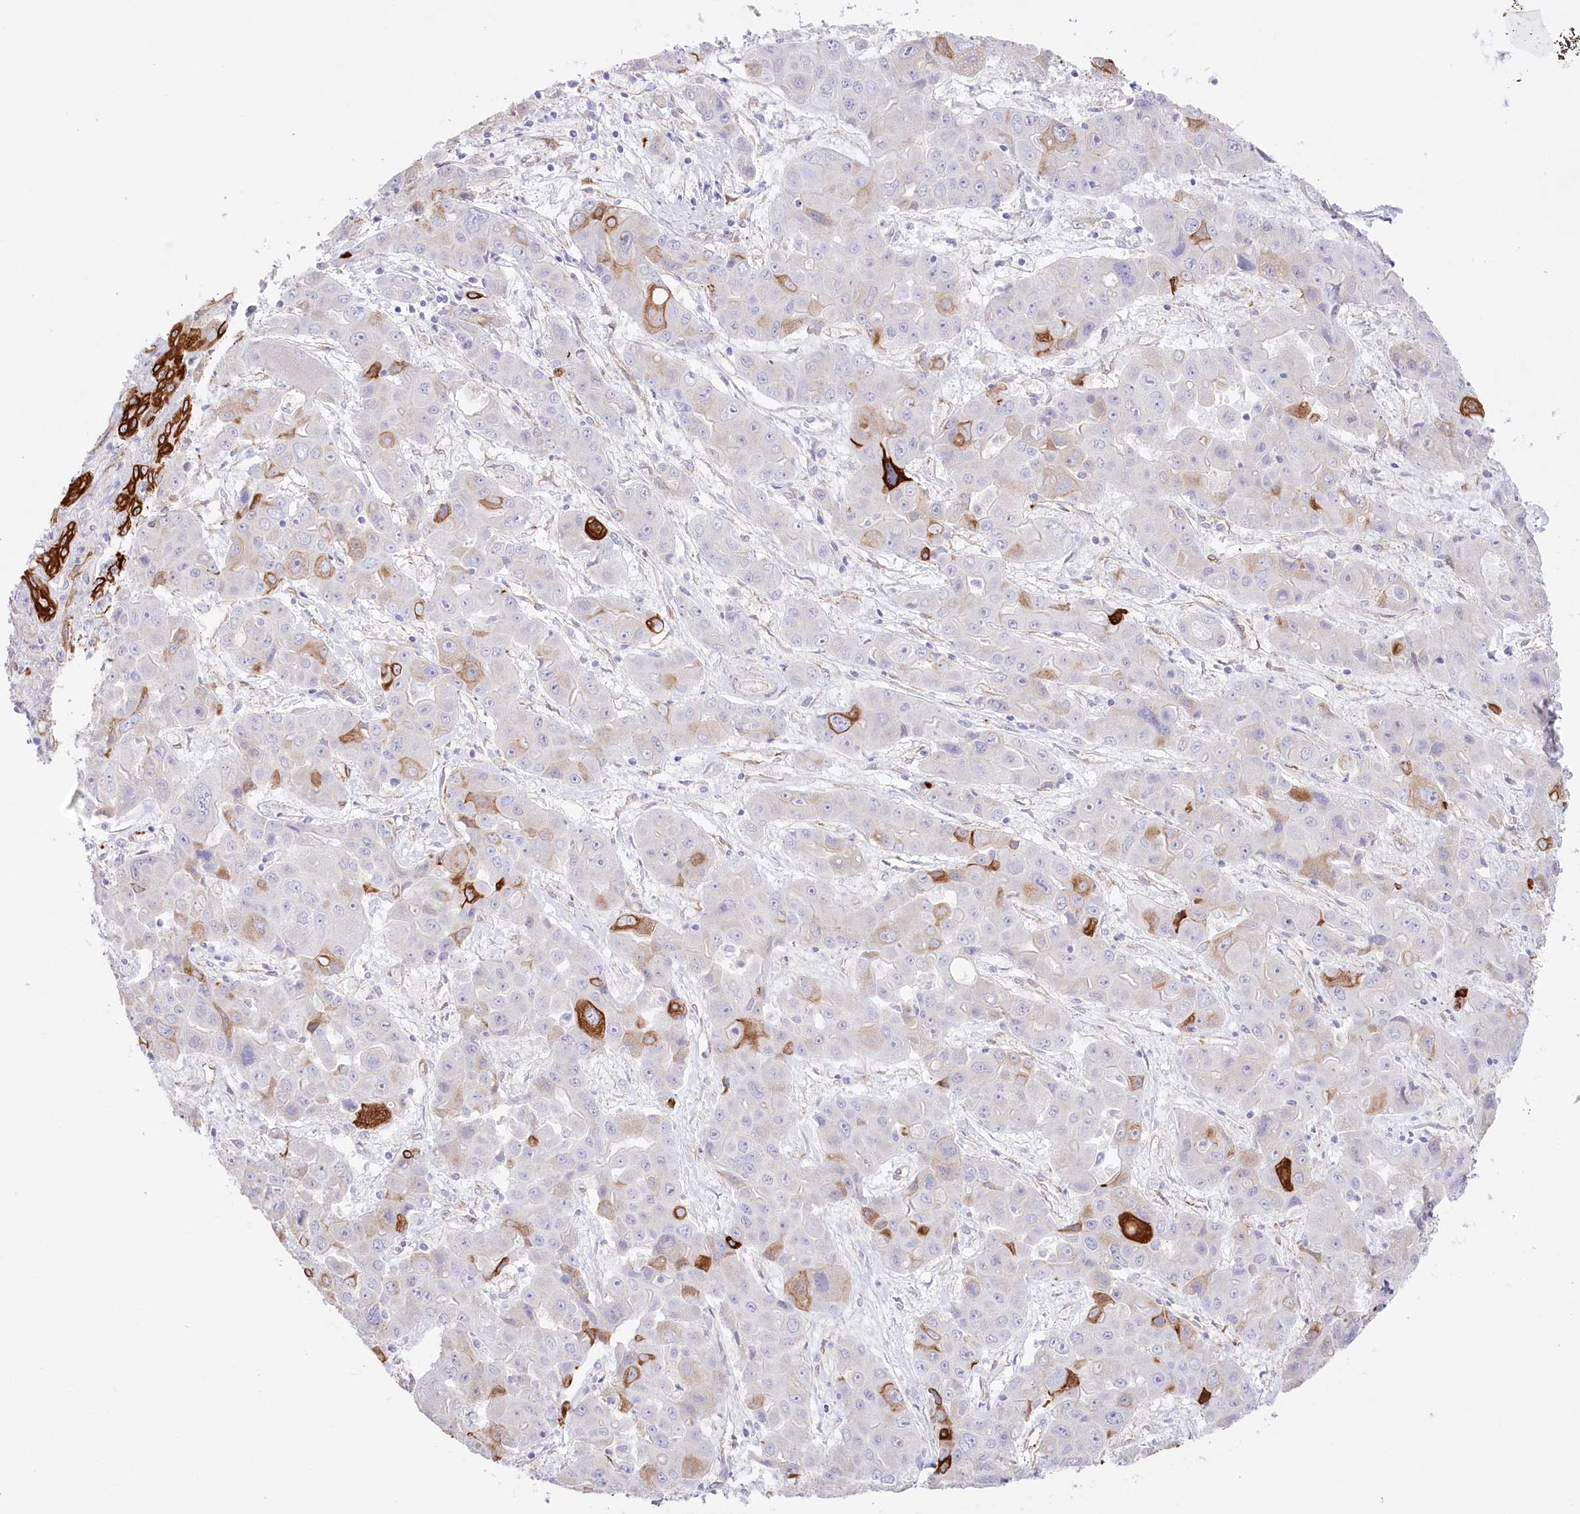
{"staining": {"intensity": "strong", "quantity": "<25%", "location": "cytoplasmic/membranous"}, "tissue": "liver cancer", "cell_type": "Tumor cells", "image_type": "cancer", "snomed": [{"axis": "morphology", "description": "Cholangiocarcinoma"}, {"axis": "topography", "description": "Liver"}], "caption": "DAB immunohistochemical staining of liver cancer shows strong cytoplasmic/membranous protein expression in about <25% of tumor cells. The protein is stained brown, and the nuclei are stained in blue (DAB (3,3'-diaminobenzidine) IHC with brightfield microscopy, high magnification).", "gene": "SLC39A10", "patient": {"sex": "male", "age": 67}}